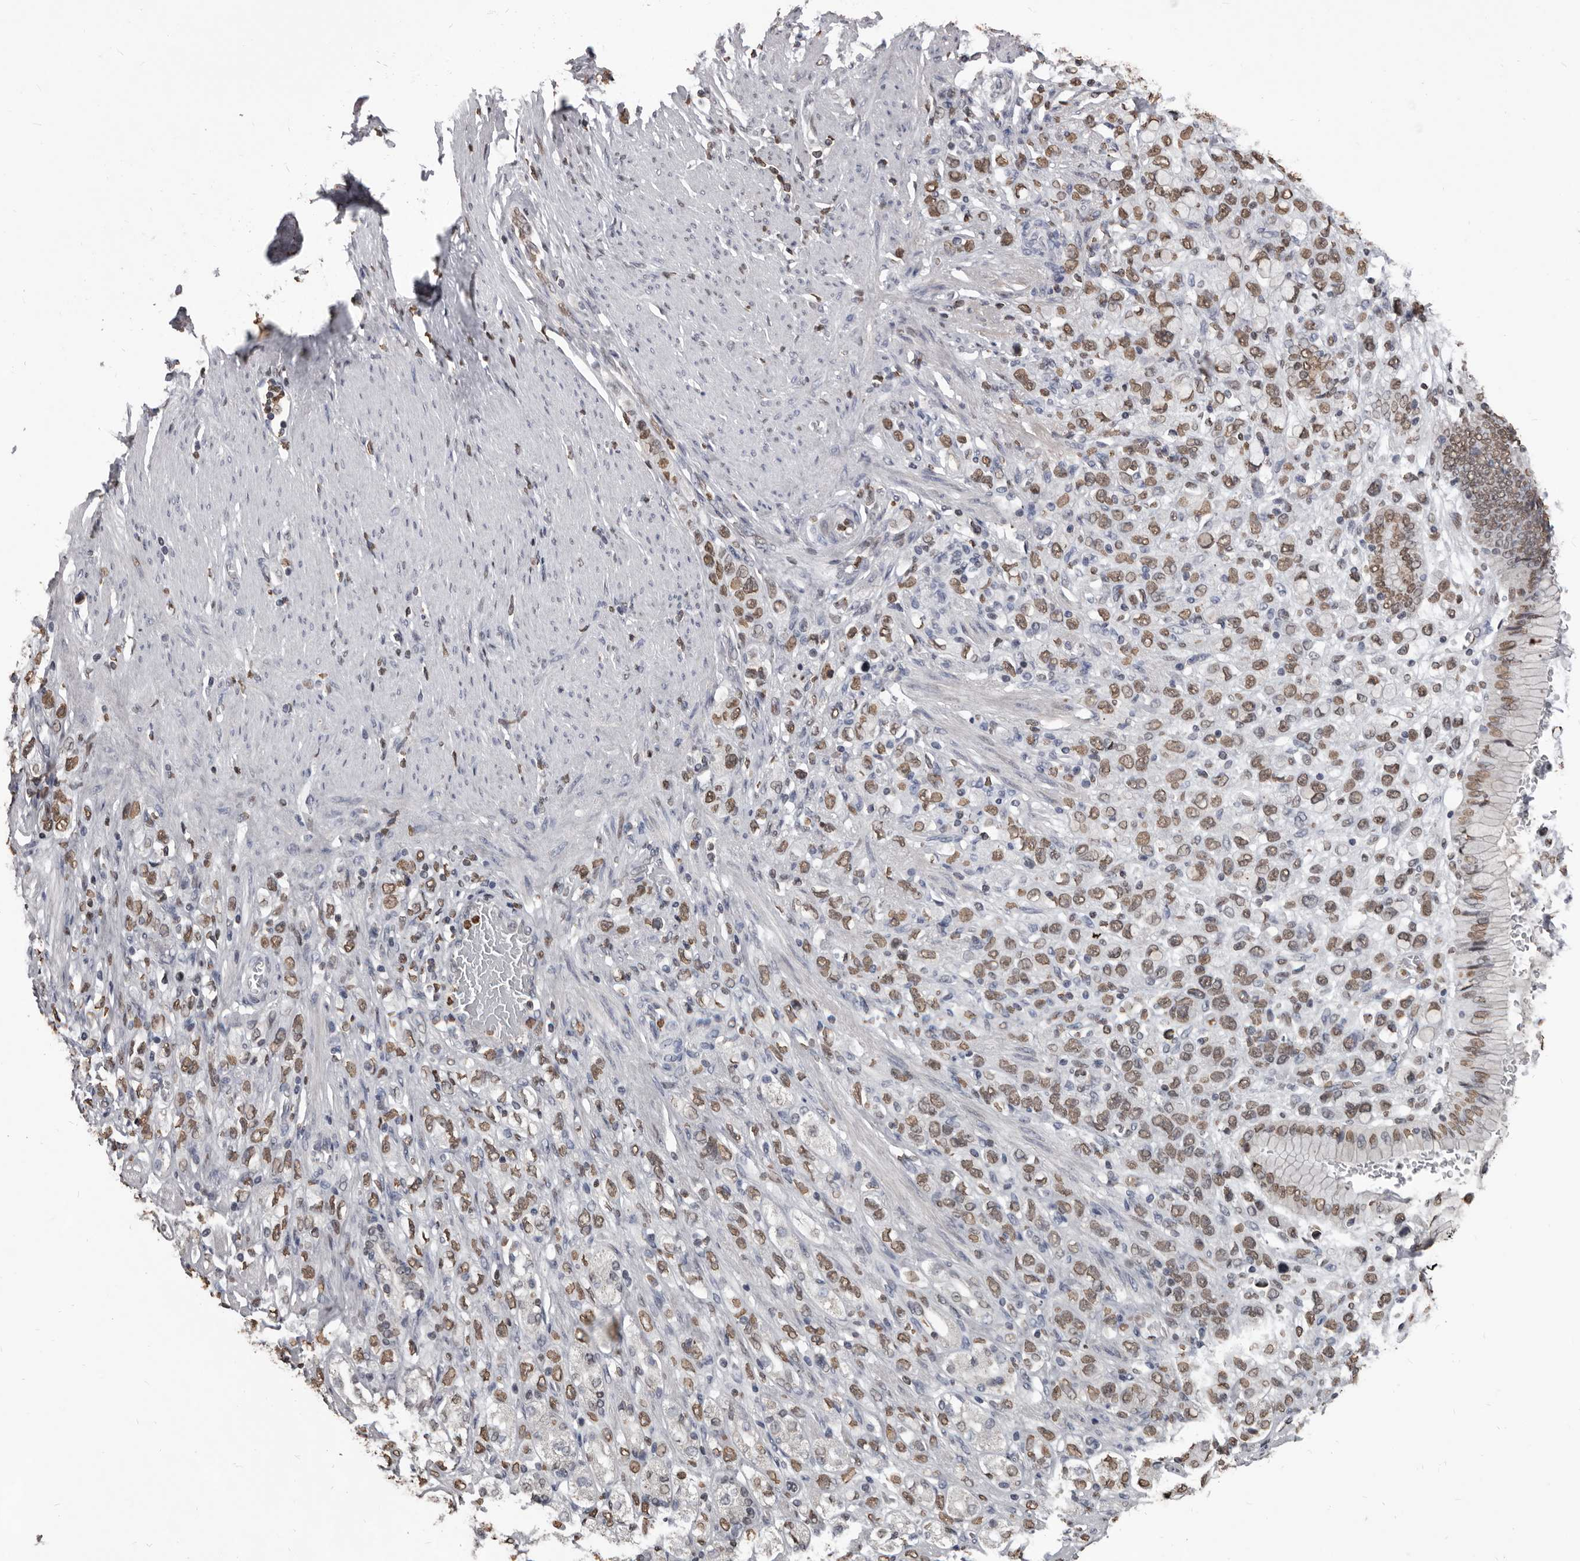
{"staining": {"intensity": "moderate", "quantity": ">75%", "location": "nuclear"}, "tissue": "stomach cancer", "cell_type": "Tumor cells", "image_type": "cancer", "snomed": [{"axis": "morphology", "description": "Adenocarcinoma, NOS"}, {"axis": "topography", "description": "Stomach"}], "caption": "Immunohistochemical staining of stomach cancer shows moderate nuclear protein positivity in approximately >75% of tumor cells. (Brightfield microscopy of DAB IHC at high magnification).", "gene": "AHR", "patient": {"sex": "female", "age": 65}}